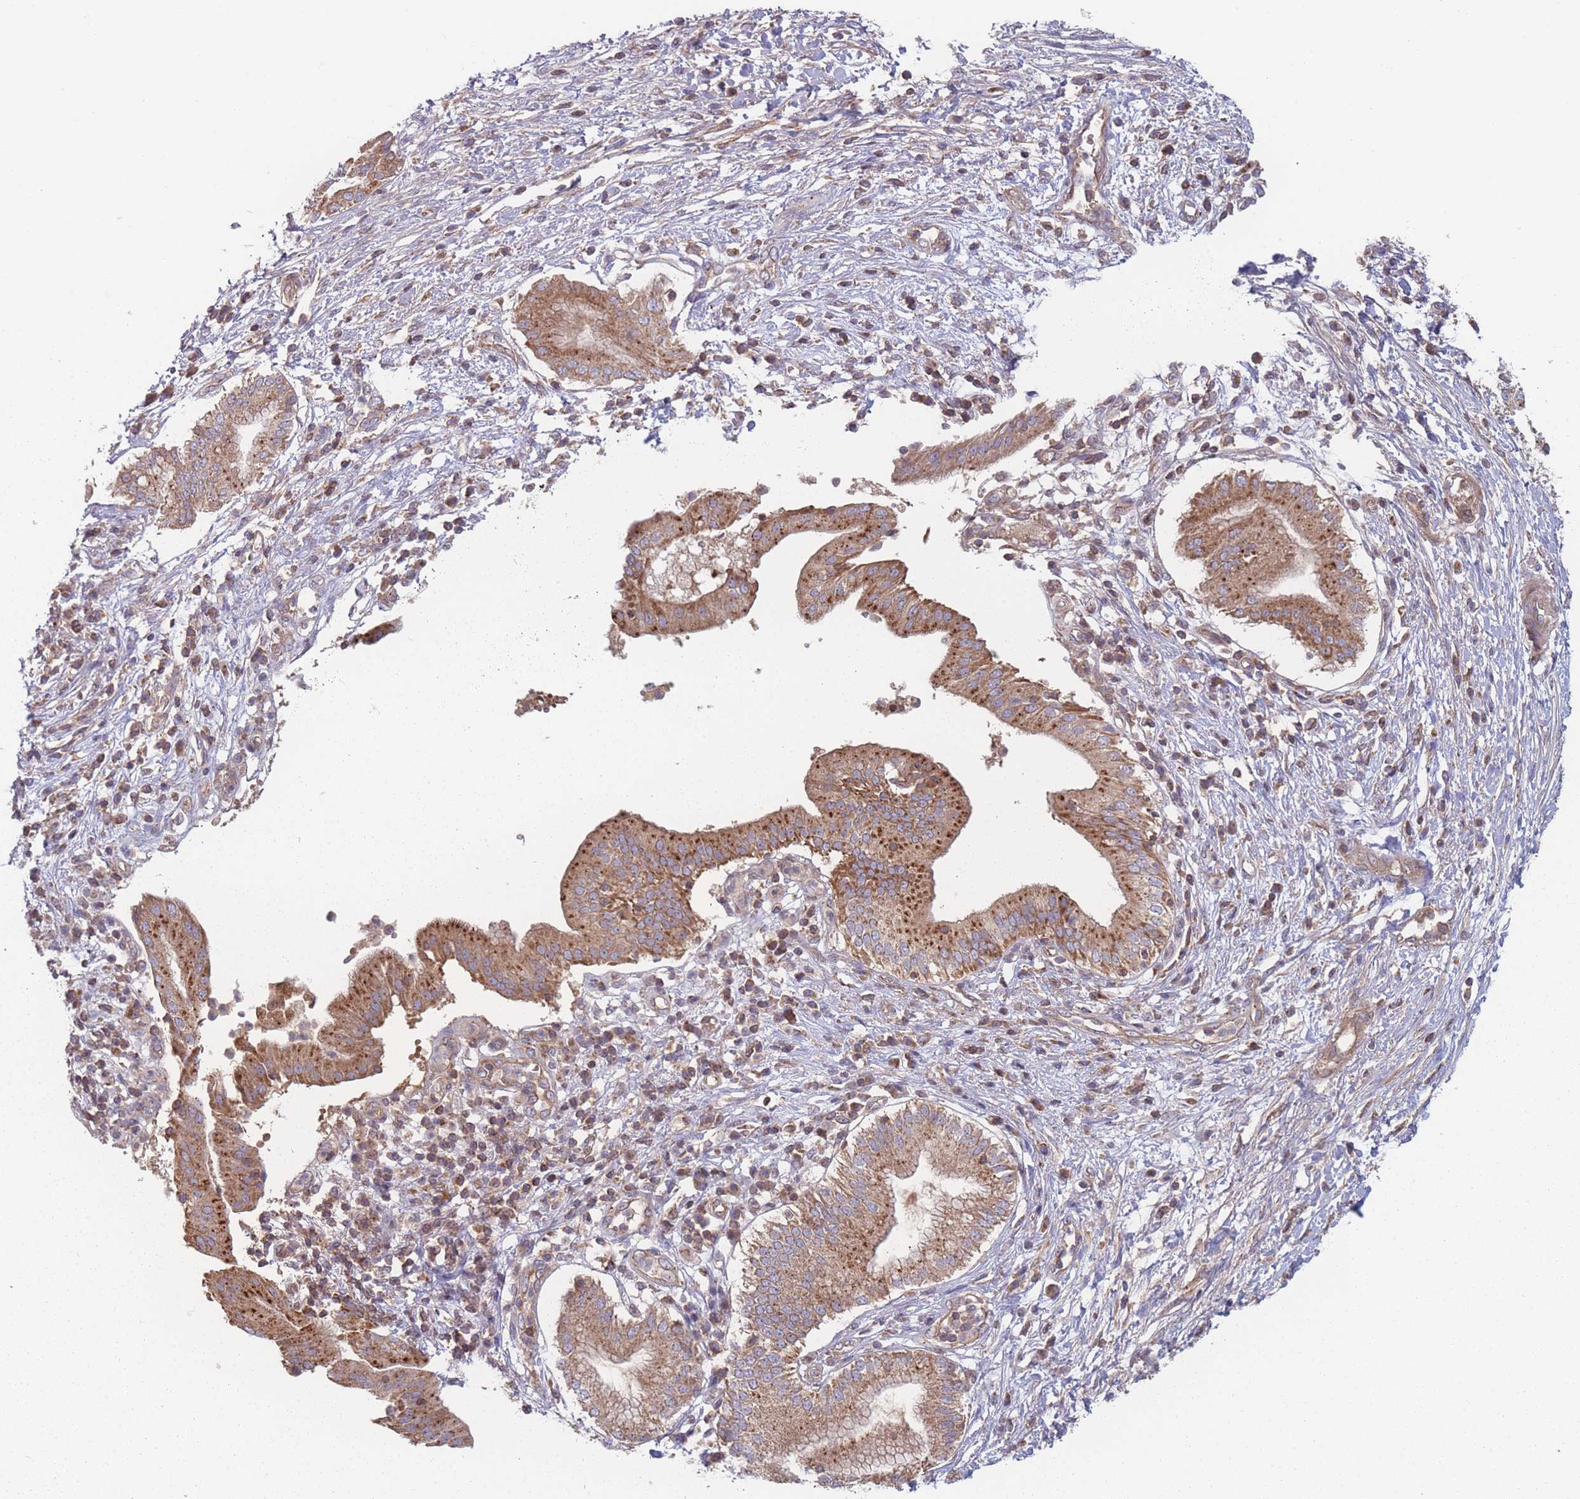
{"staining": {"intensity": "moderate", "quantity": ">75%", "location": "cytoplasmic/membranous"}, "tissue": "pancreatic cancer", "cell_type": "Tumor cells", "image_type": "cancer", "snomed": [{"axis": "morphology", "description": "Adenocarcinoma, NOS"}, {"axis": "topography", "description": "Pancreas"}], "caption": "Immunohistochemistry image of human pancreatic adenocarcinoma stained for a protein (brown), which displays medium levels of moderate cytoplasmic/membranous positivity in approximately >75% of tumor cells.", "gene": "ATP5MG", "patient": {"sex": "male", "age": 68}}